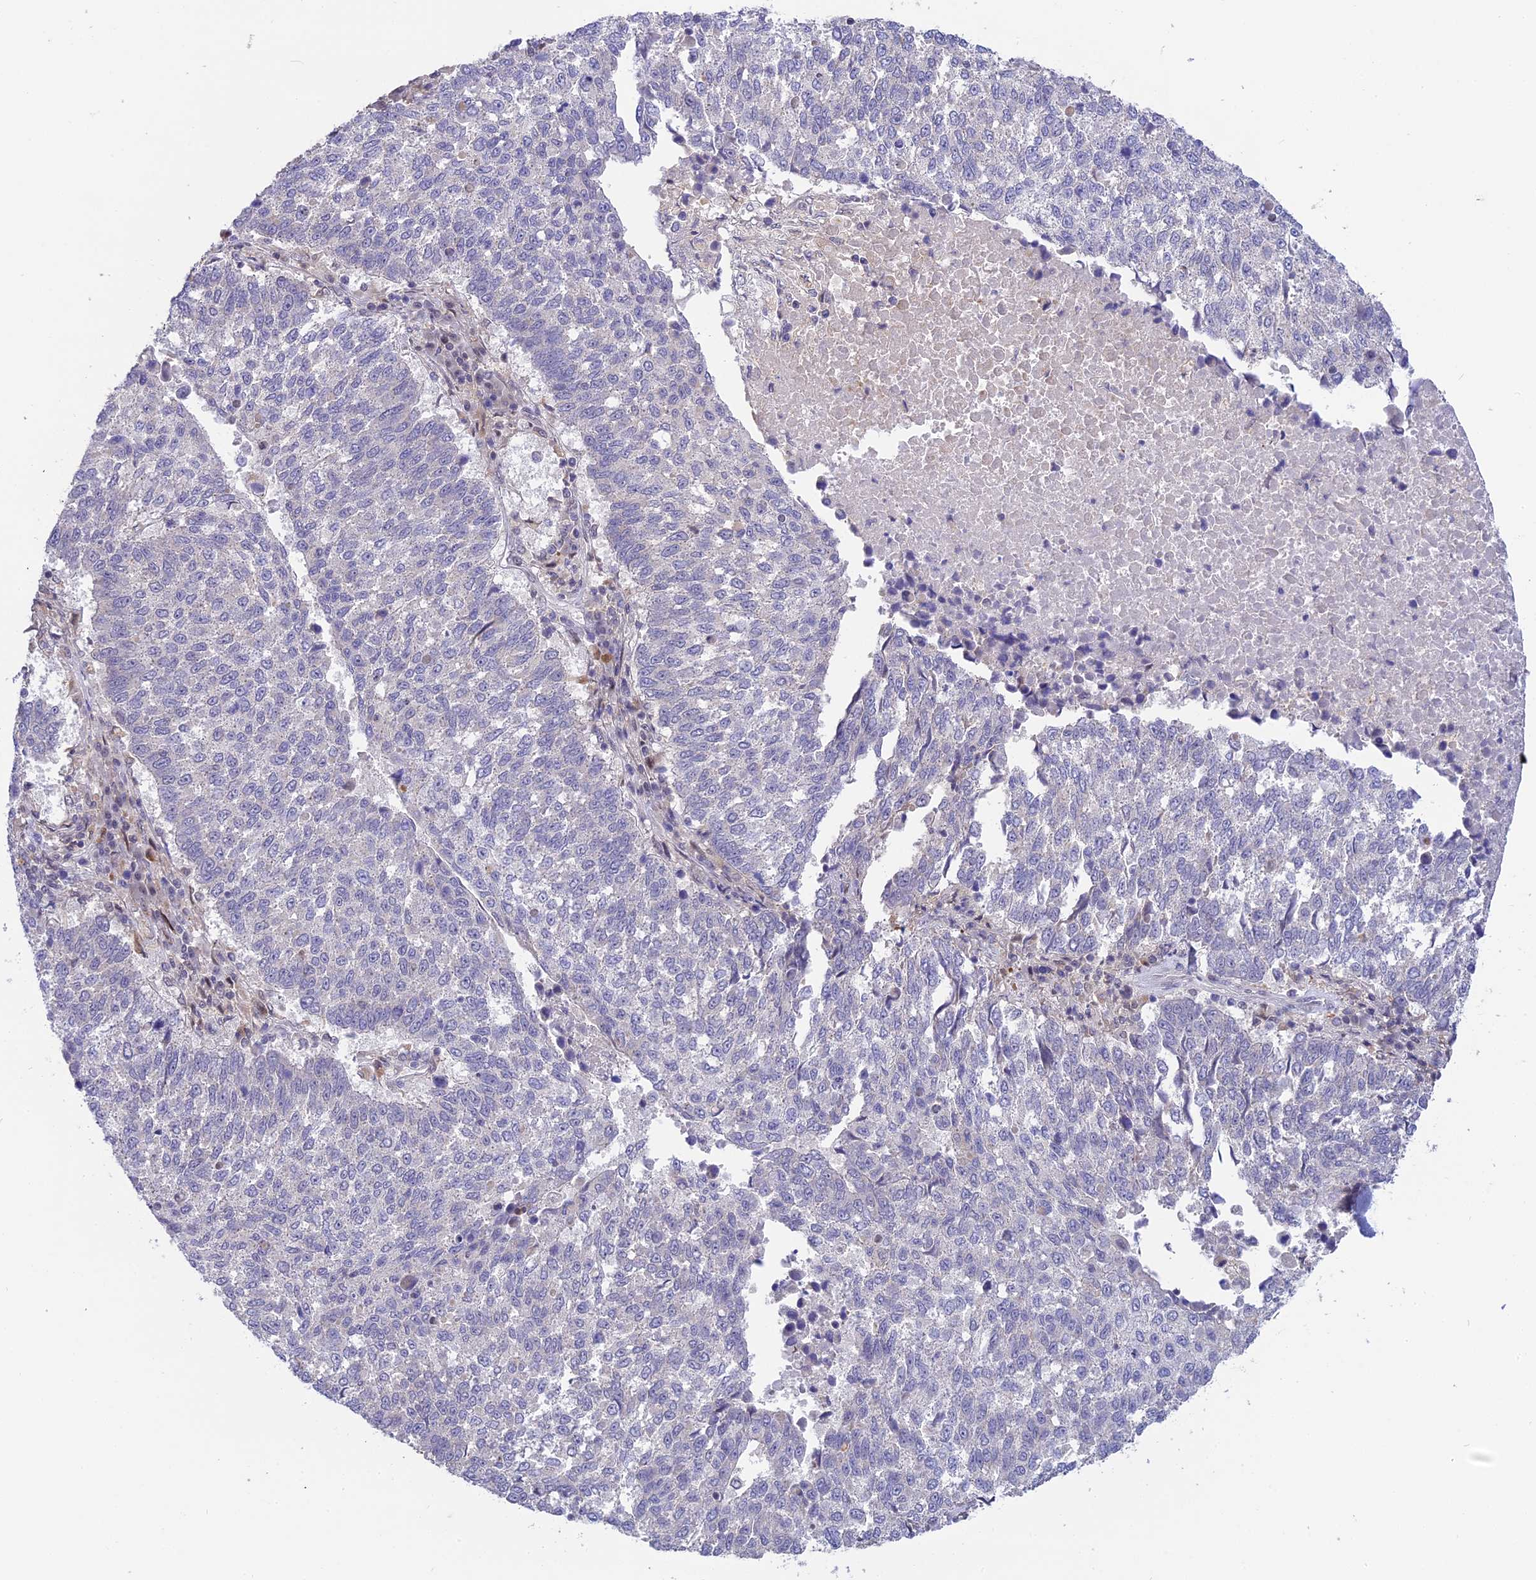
{"staining": {"intensity": "negative", "quantity": "none", "location": "none"}, "tissue": "lung cancer", "cell_type": "Tumor cells", "image_type": "cancer", "snomed": [{"axis": "morphology", "description": "Squamous cell carcinoma, NOS"}, {"axis": "topography", "description": "Lung"}], "caption": "The photomicrograph shows no staining of tumor cells in squamous cell carcinoma (lung).", "gene": "KCTD14", "patient": {"sex": "male", "age": 73}}